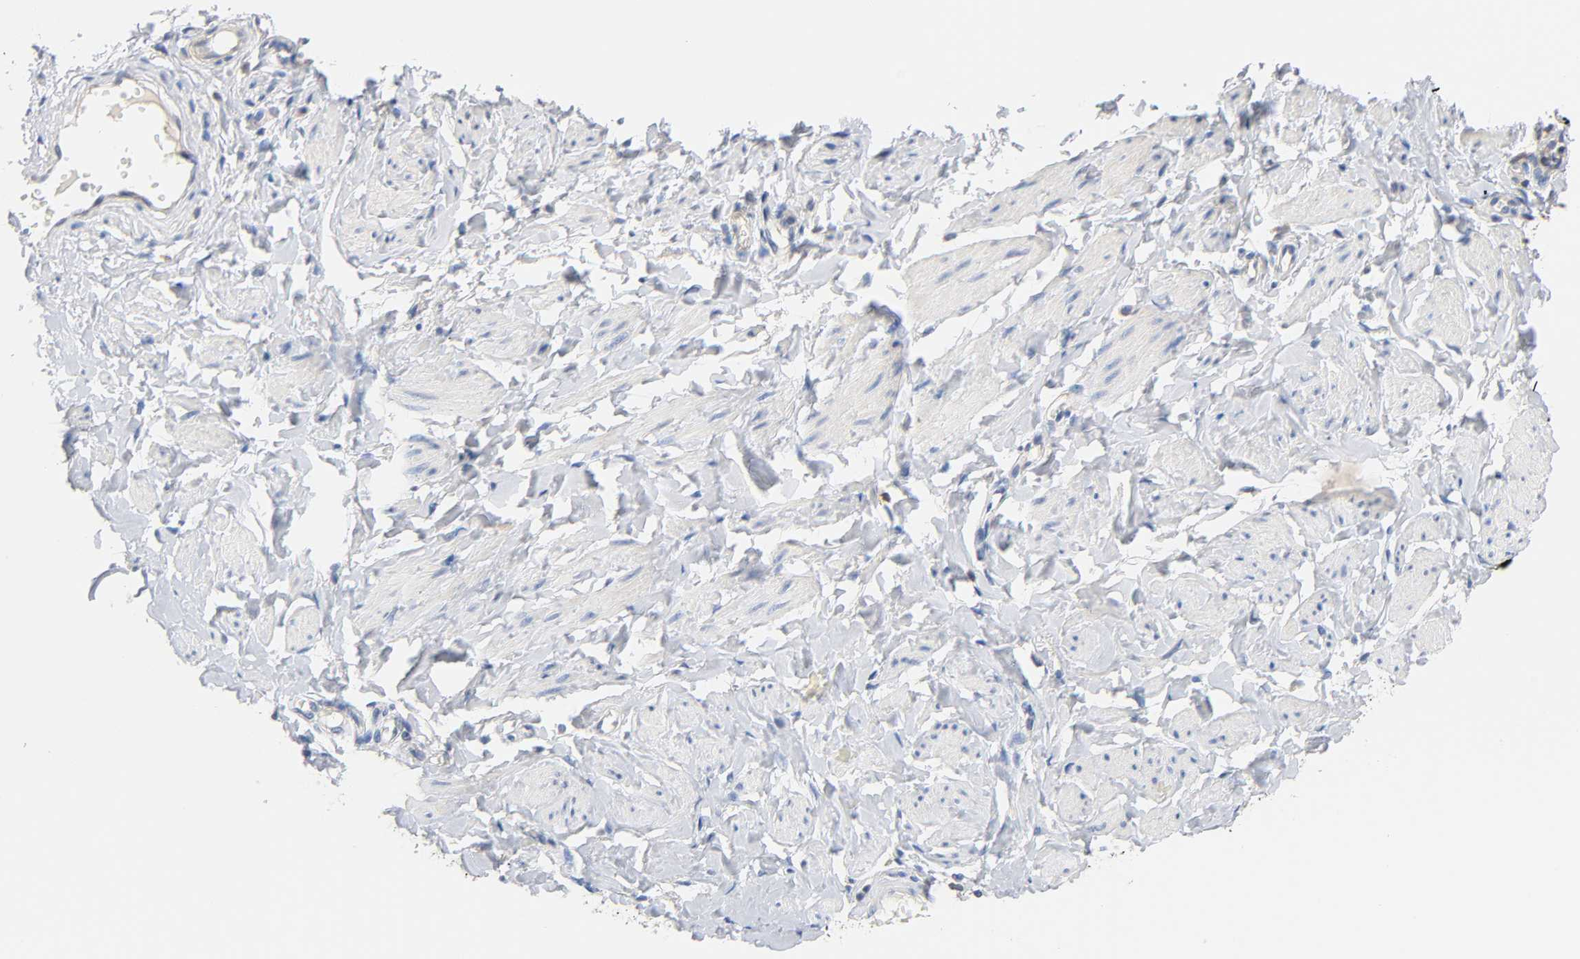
{"staining": {"intensity": "weak", "quantity": "<25%", "location": "cytoplasmic/membranous"}, "tissue": "vagina", "cell_type": "Squamous epithelial cells", "image_type": "normal", "snomed": [{"axis": "morphology", "description": "Normal tissue, NOS"}, {"axis": "topography", "description": "Vagina"}], "caption": "Squamous epithelial cells show no significant expression in unremarkable vagina. (Immunohistochemistry (ihc), brightfield microscopy, high magnification).", "gene": "MALT1", "patient": {"sex": "female", "age": 55}}